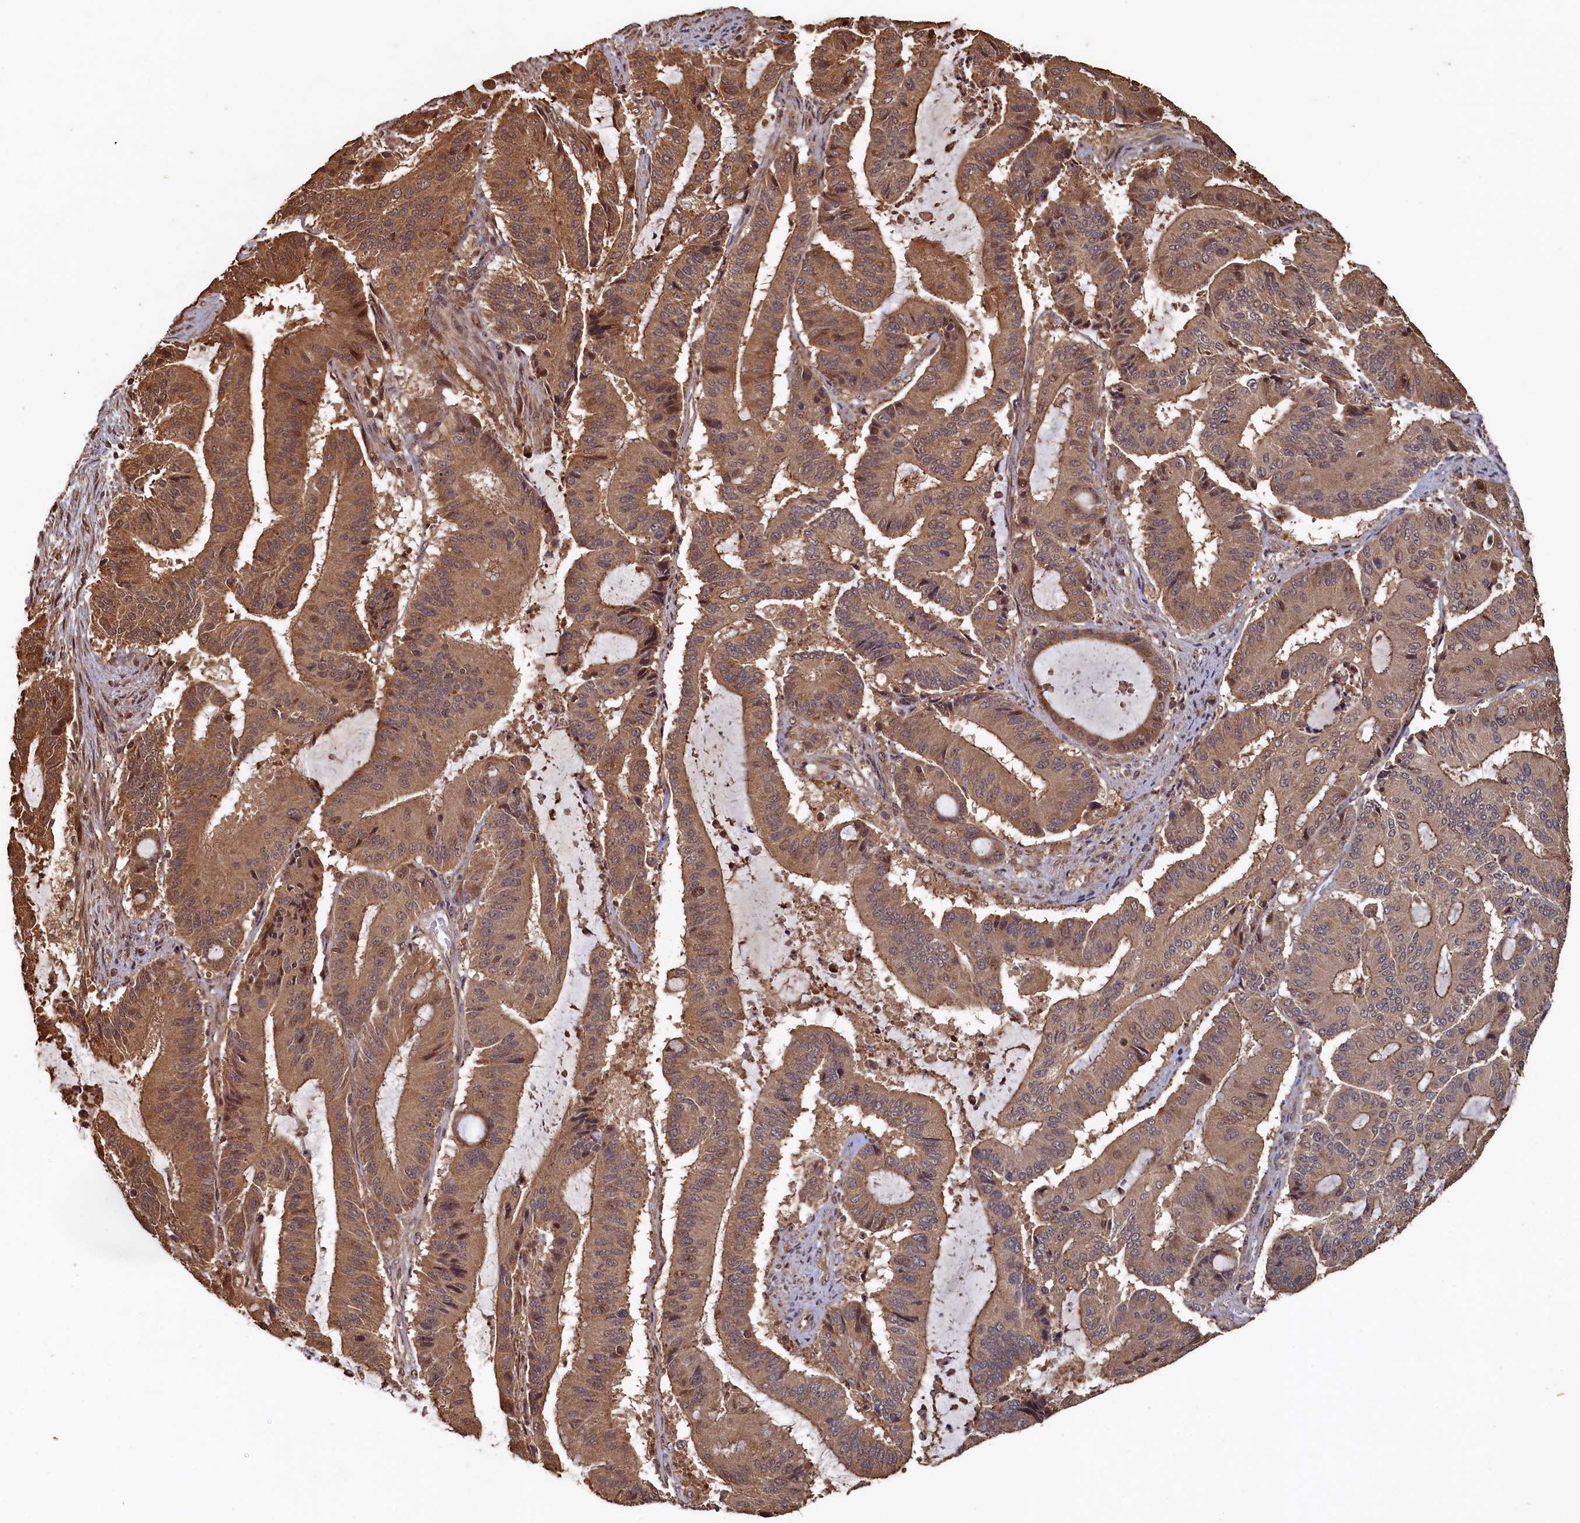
{"staining": {"intensity": "moderate", "quantity": ">75%", "location": "cytoplasmic/membranous"}, "tissue": "liver cancer", "cell_type": "Tumor cells", "image_type": "cancer", "snomed": [{"axis": "morphology", "description": "Normal tissue, NOS"}, {"axis": "morphology", "description": "Cholangiocarcinoma"}, {"axis": "topography", "description": "Liver"}, {"axis": "topography", "description": "Peripheral nerve tissue"}], "caption": "Immunohistochemical staining of liver cancer (cholangiocarcinoma) exhibits medium levels of moderate cytoplasmic/membranous protein positivity in approximately >75% of tumor cells.", "gene": "PIGN", "patient": {"sex": "female", "age": 73}}